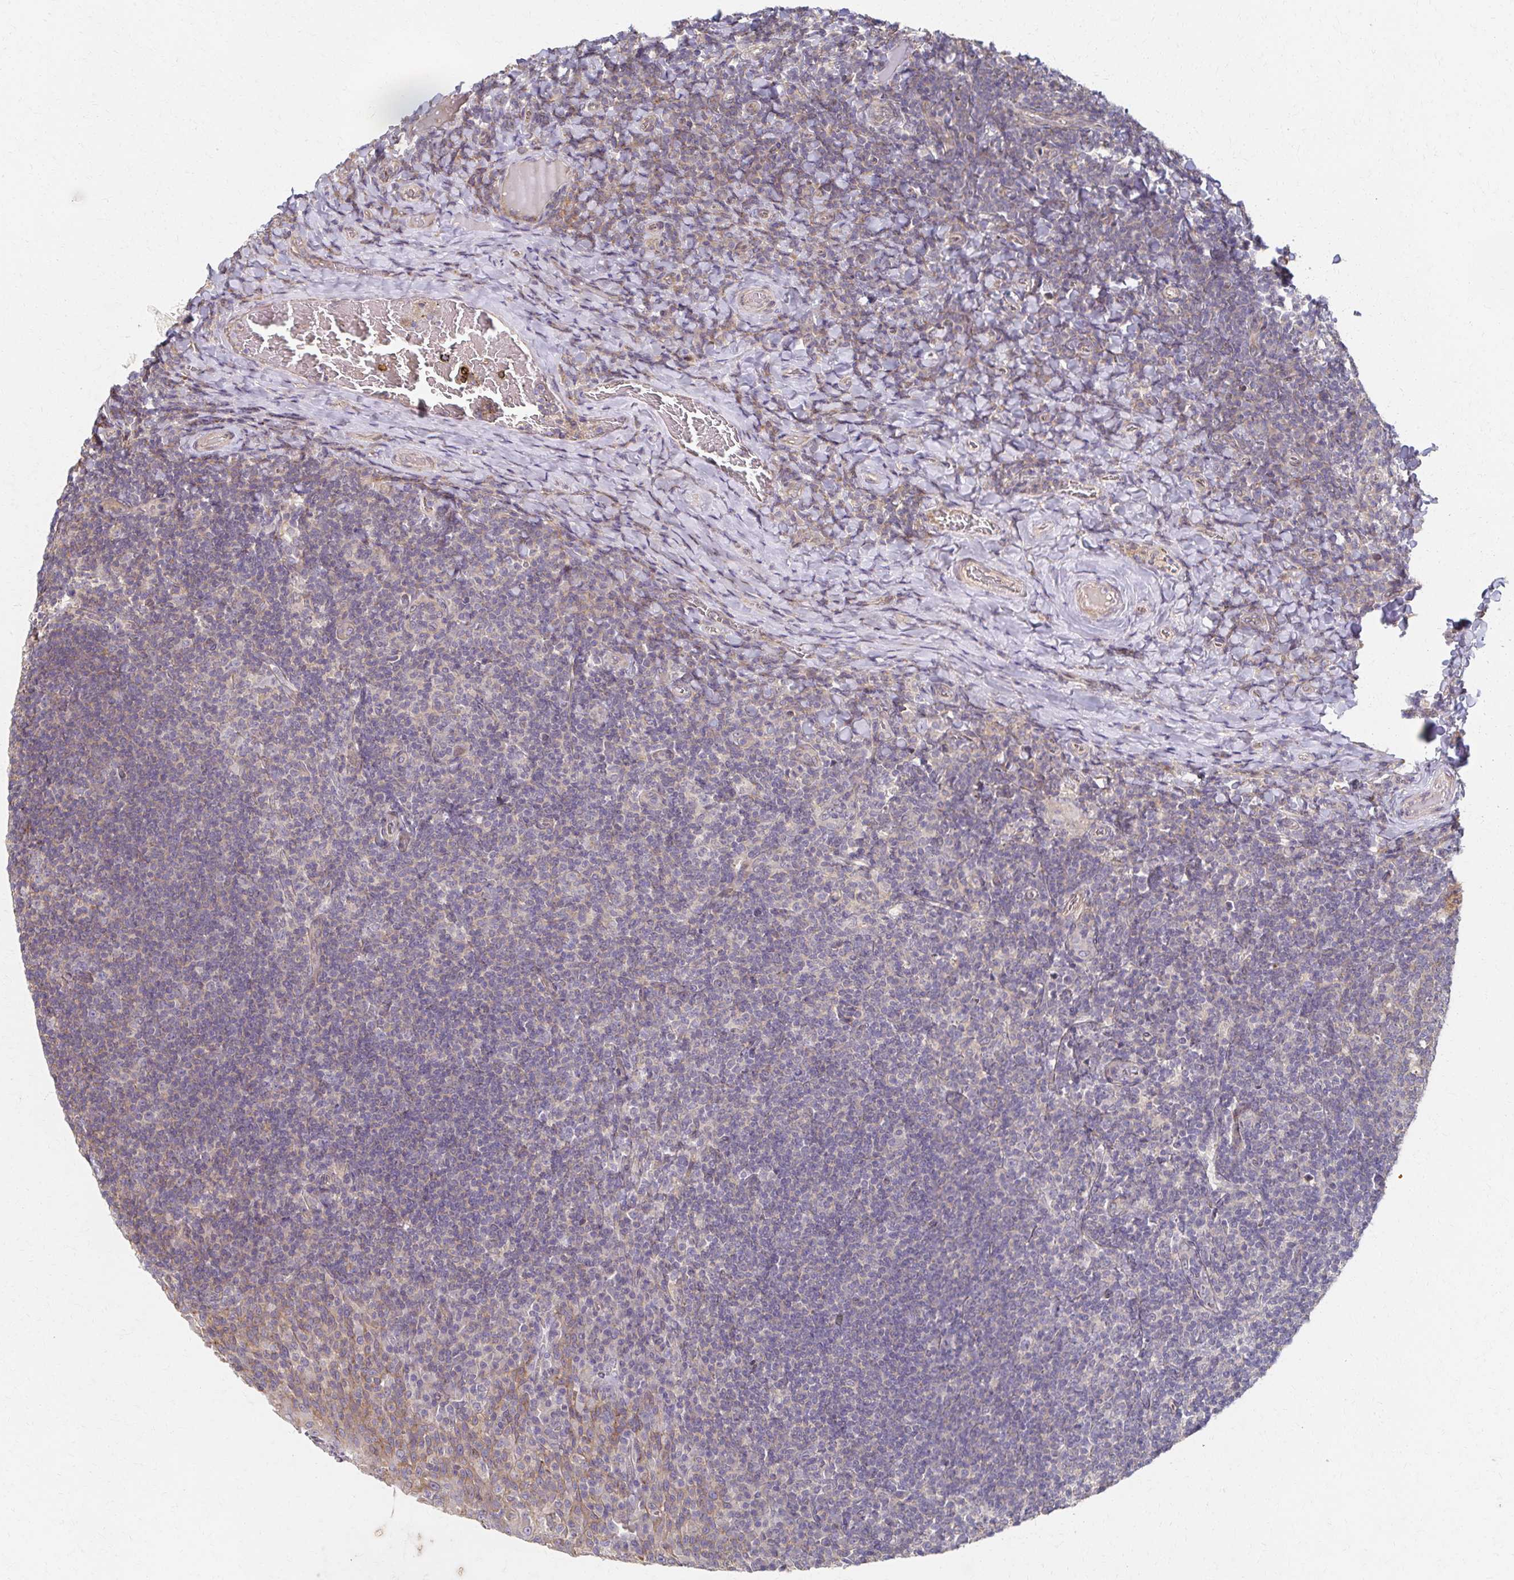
{"staining": {"intensity": "negative", "quantity": "none", "location": "none"}, "tissue": "tonsil", "cell_type": "Germinal center cells", "image_type": "normal", "snomed": [{"axis": "morphology", "description": "Normal tissue, NOS"}, {"axis": "topography", "description": "Tonsil"}], "caption": "Immunohistochemical staining of normal tonsil shows no significant positivity in germinal center cells.", "gene": "EOLA1", "patient": {"sex": "female", "age": 10}}